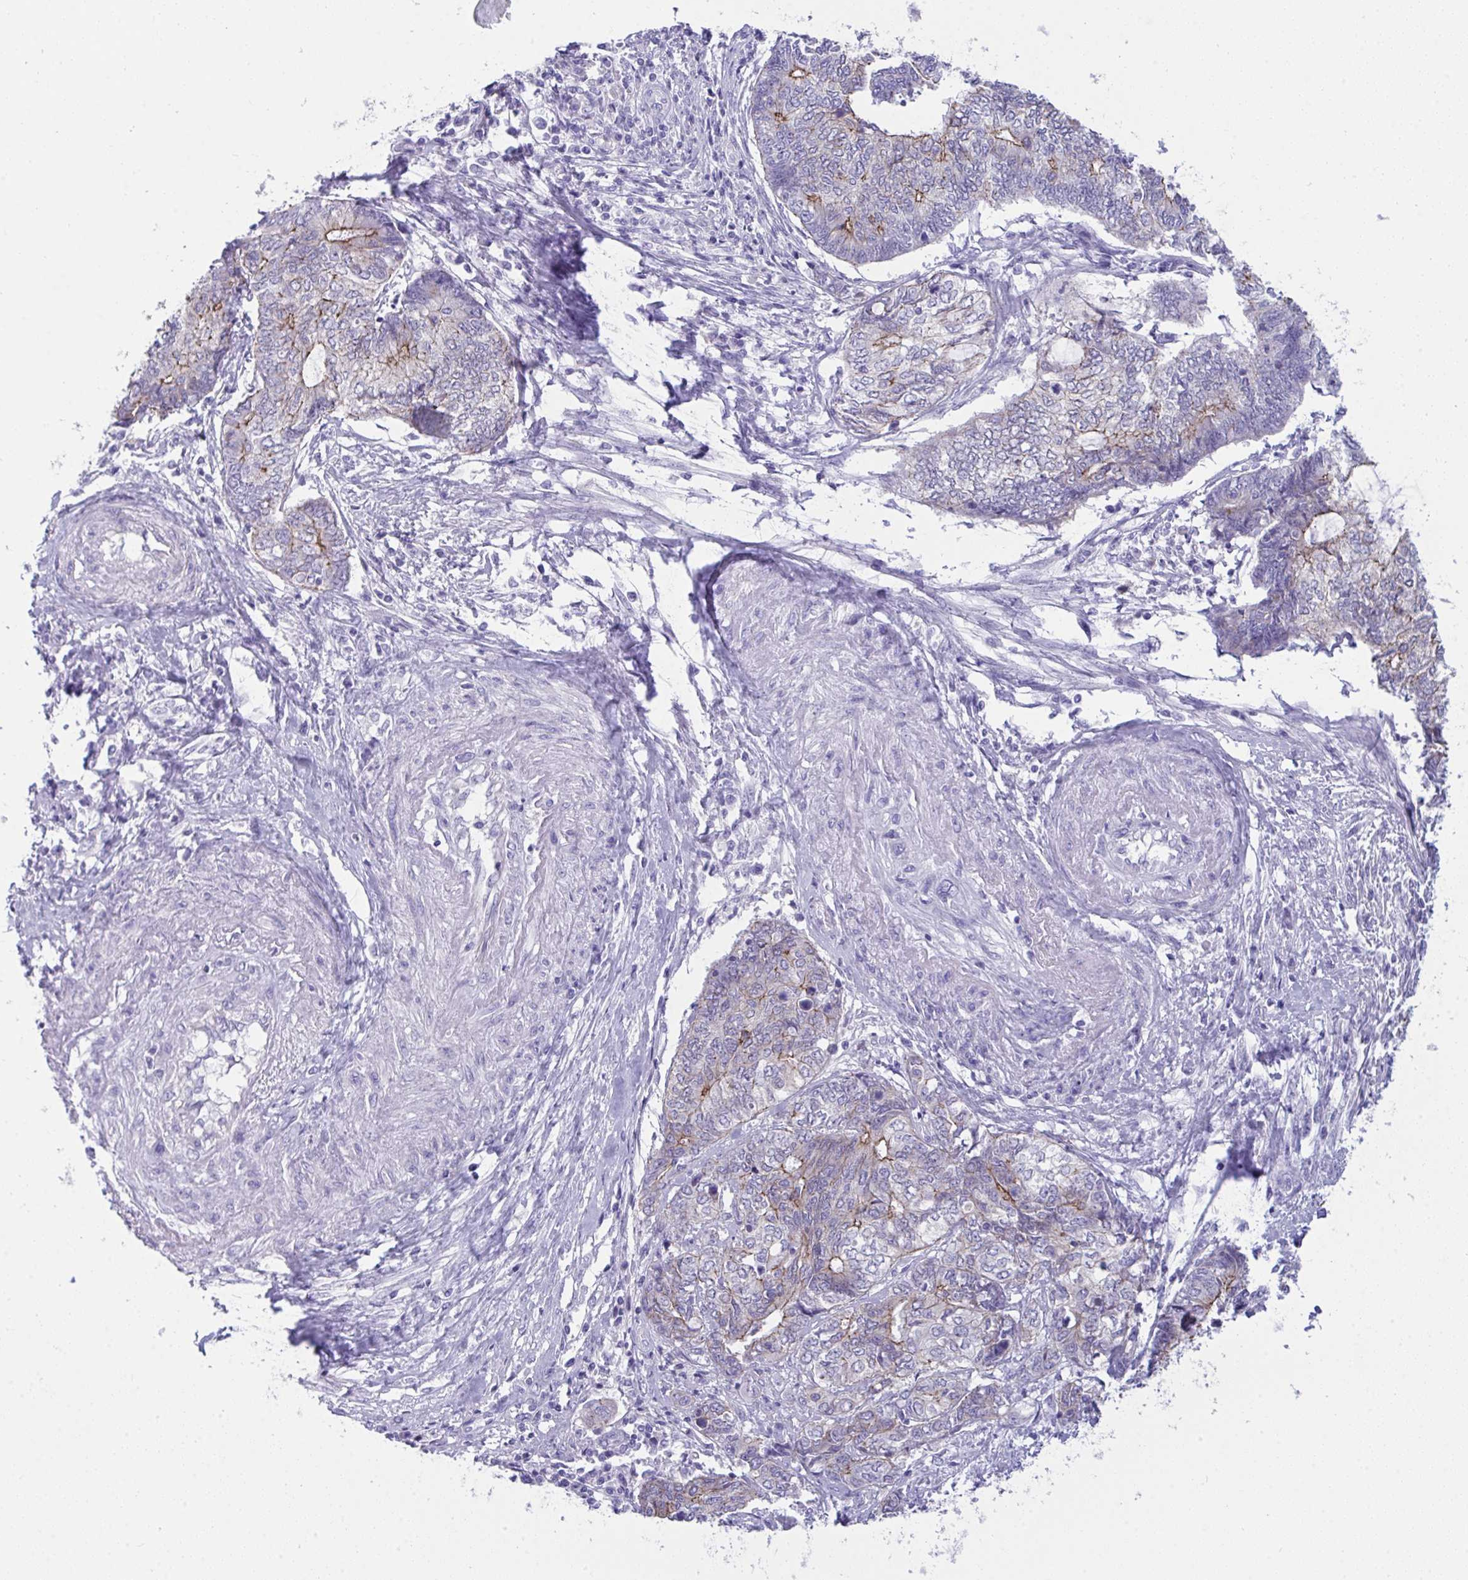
{"staining": {"intensity": "moderate", "quantity": "<25%", "location": "cytoplasmic/membranous"}, "tissue": "endometrial cancer", "cell_type": "Tumor cells", "image_type": "cancer", "snomed": [{"axis": "morphology", "description": "Adenocarcinoma, NOS"}, {"axis": "topography", "description": "Uterus"}, {"axis": "topography", "description": "Endometrium"}], "caption": "A low amount of moderate cytoplasmic/membranous staining is identified in approximately <25% of tumor cells in endometrial cancer tissue. (DAB = brown stain, brightfield microscopy at high magnification).", "gene": "GLB1L2", "patient": {"sex": "female", "age": 70}}